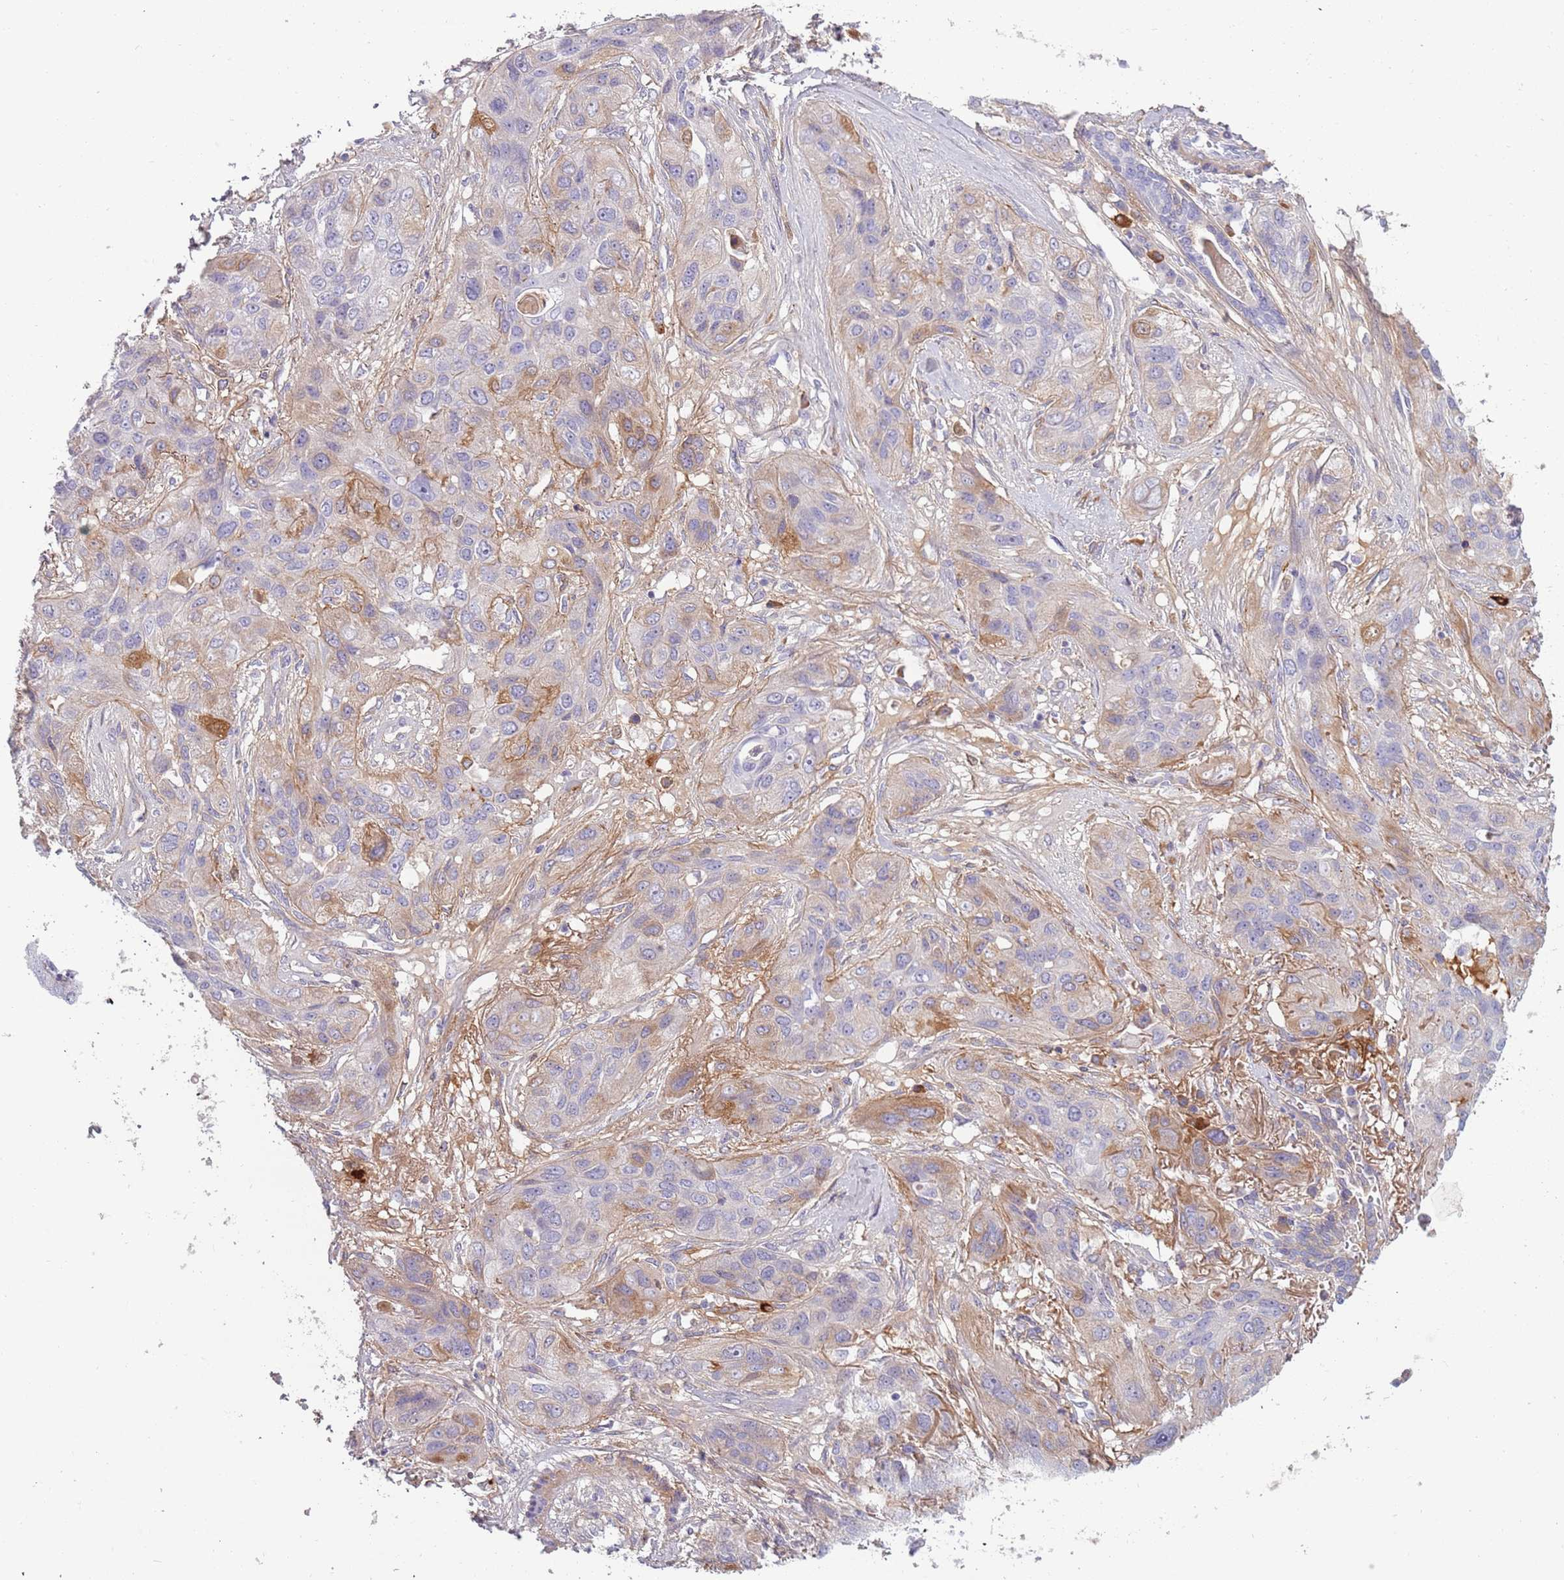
{"staining": {"intensity": "moderate", "quantity": "<25%", "location": "cytoplasmic/membranous"}, "tissue": "lung cancer", "cell_type": "Tumor cells", "image_type": "cancer", "snomed": [{"axis": "morphology", "description": "Squamous cell carcinoma, NOS"}, {"axis": "topography", "description": "Lung"}], "caption": "Lung squamous cell carcinoma stained with IHC demonstrates moderate cytoplasmic/membranous expression in about <25% of tumor cells.", "gene": "TNFRSF6B", "patient": {"sex": "female", "age": 70}}